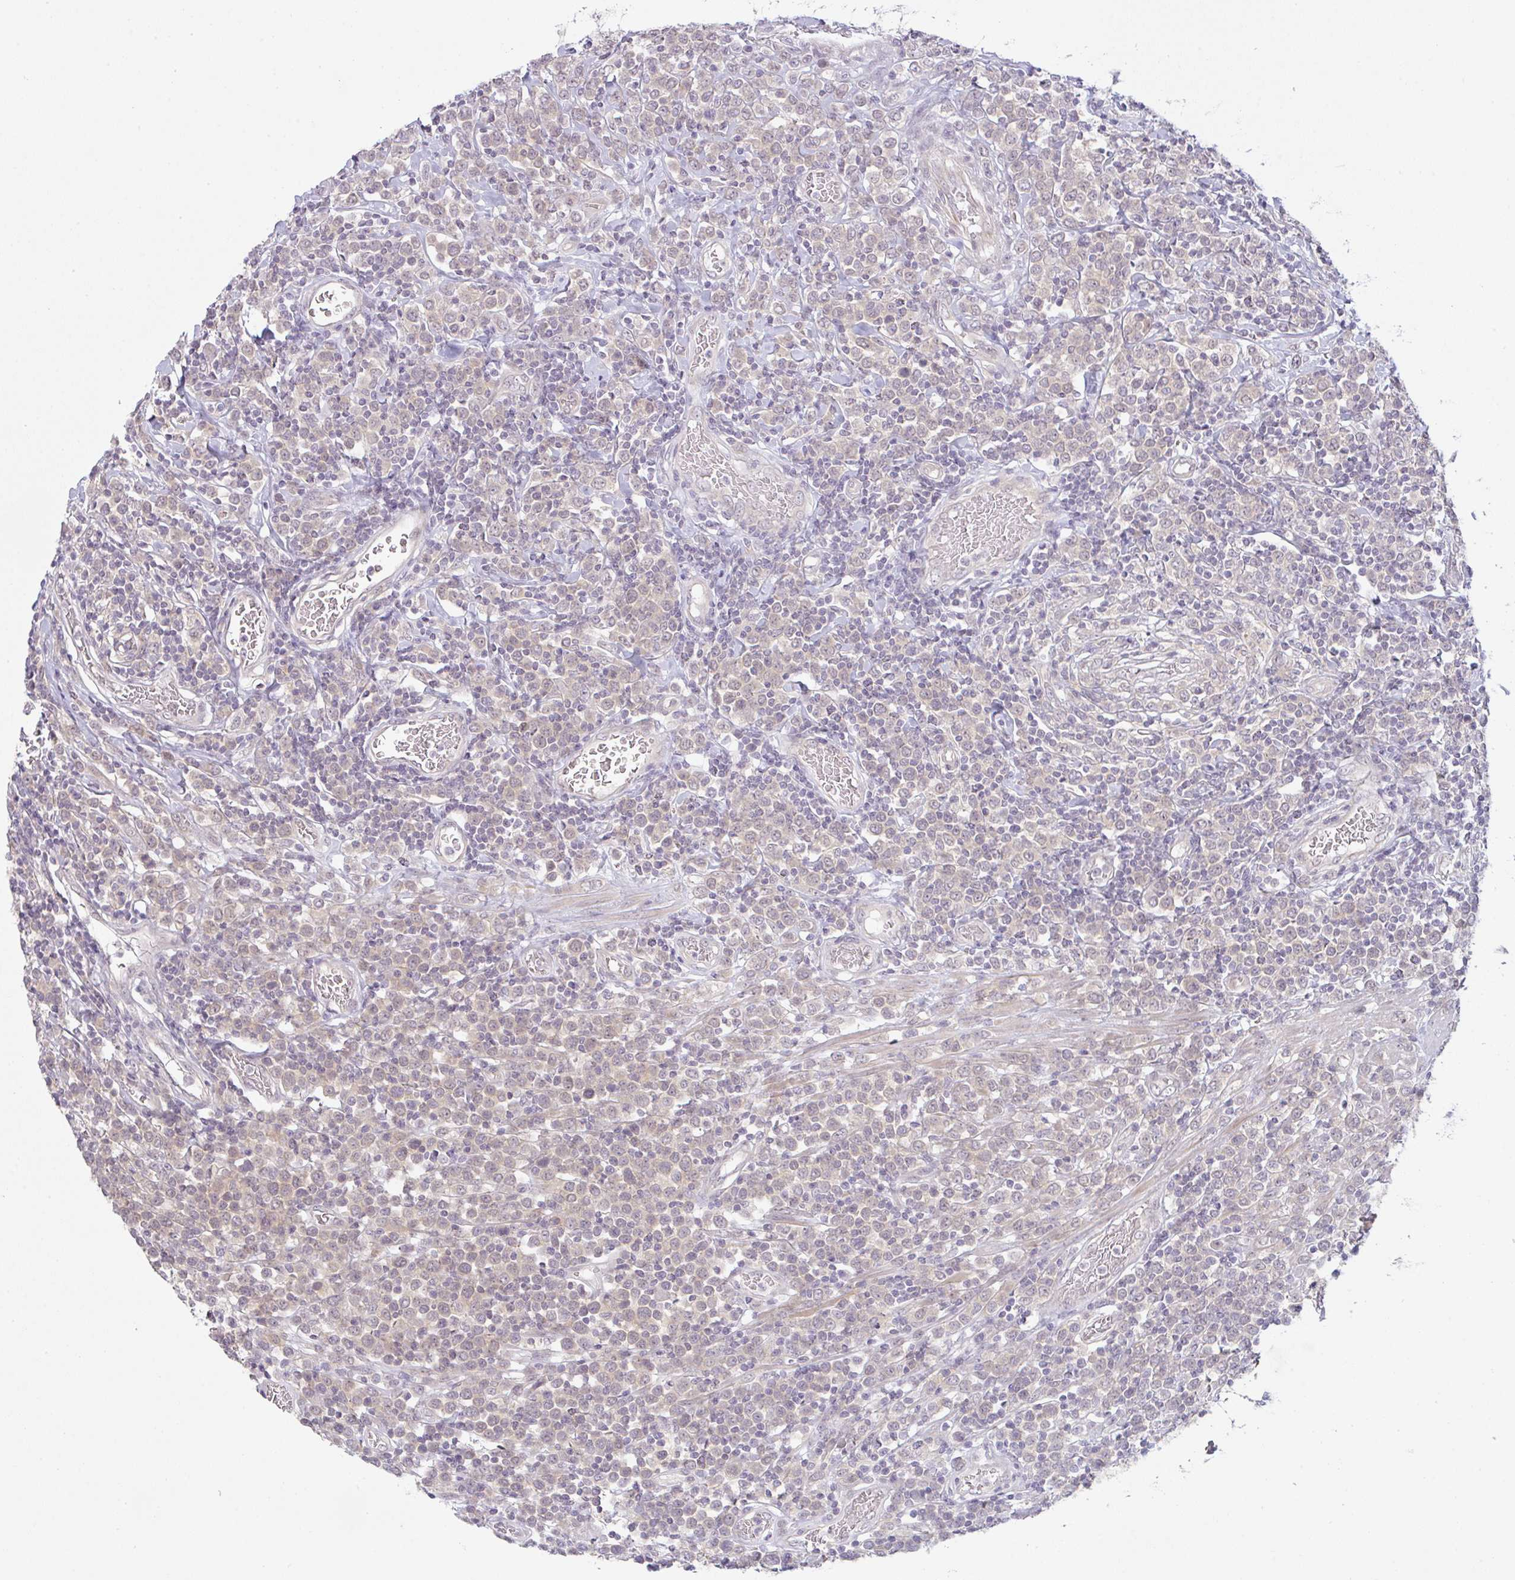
{"staining": {"intensity": "weak", "quantity": "<25%", "location": "nuclear"}, "tissue": "lymphoma", "cell_type": "Tumor cells", "image_type": "cancer", "snomed": [{"axis": "morphology", "description": "Malignant lymphoma, non-Hodgkin's type, High grade"}, {"axis": "topography", "description": "Soft tissue"}], "caption": "This micrograph is of high-grade malignant lymphoma, non-Hodgkin's type stained with IHC to label a protein in brown with the nuclei are counter-stained blue. There is no positivity in tumor cells.", "gene": "CSE1L", "patient": {"sex": "female", "age": 56}}